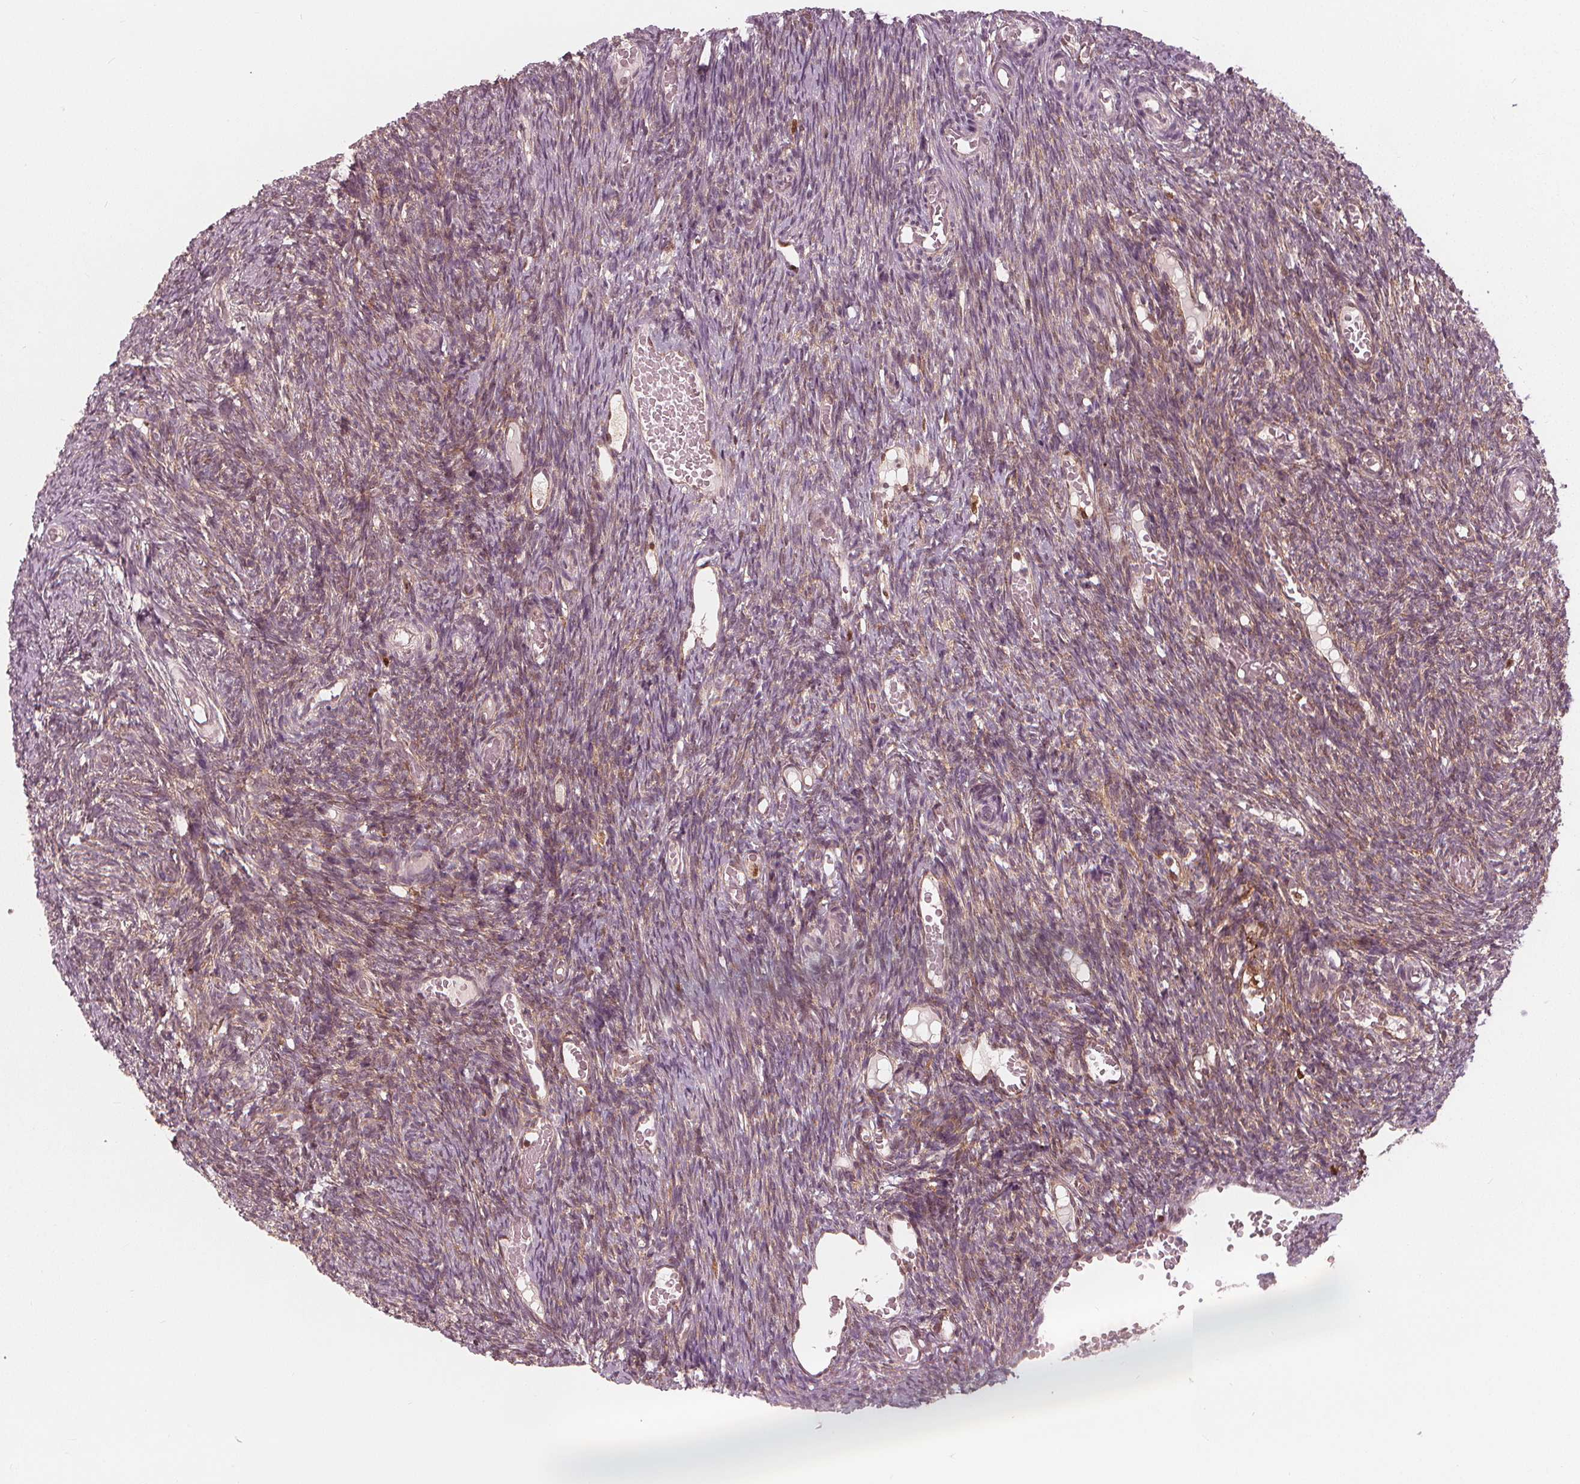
{"staining": {"intensity": "moderate", "quantity": ">75%", "location": "cytoplasmic/membranous"}, "tissue": "ovary", "cell_type": "Follicle cells", "image_type": "normal", "snomed": [{"axis": "morphology", "description": "Normal tissue, NOS"}, {"axis": "topography", "description": "Ovary"}], "caption": "Immunohistochemical staining of normal human ovary displays medium levels of moderate cytoplasmic/membranous staining in about >75% of follicle cells. (DAB IHC with brightfield microscopy, high magnification).", "gene": "SQSTM1", "patient": {"sex": "female", "age": 39}}